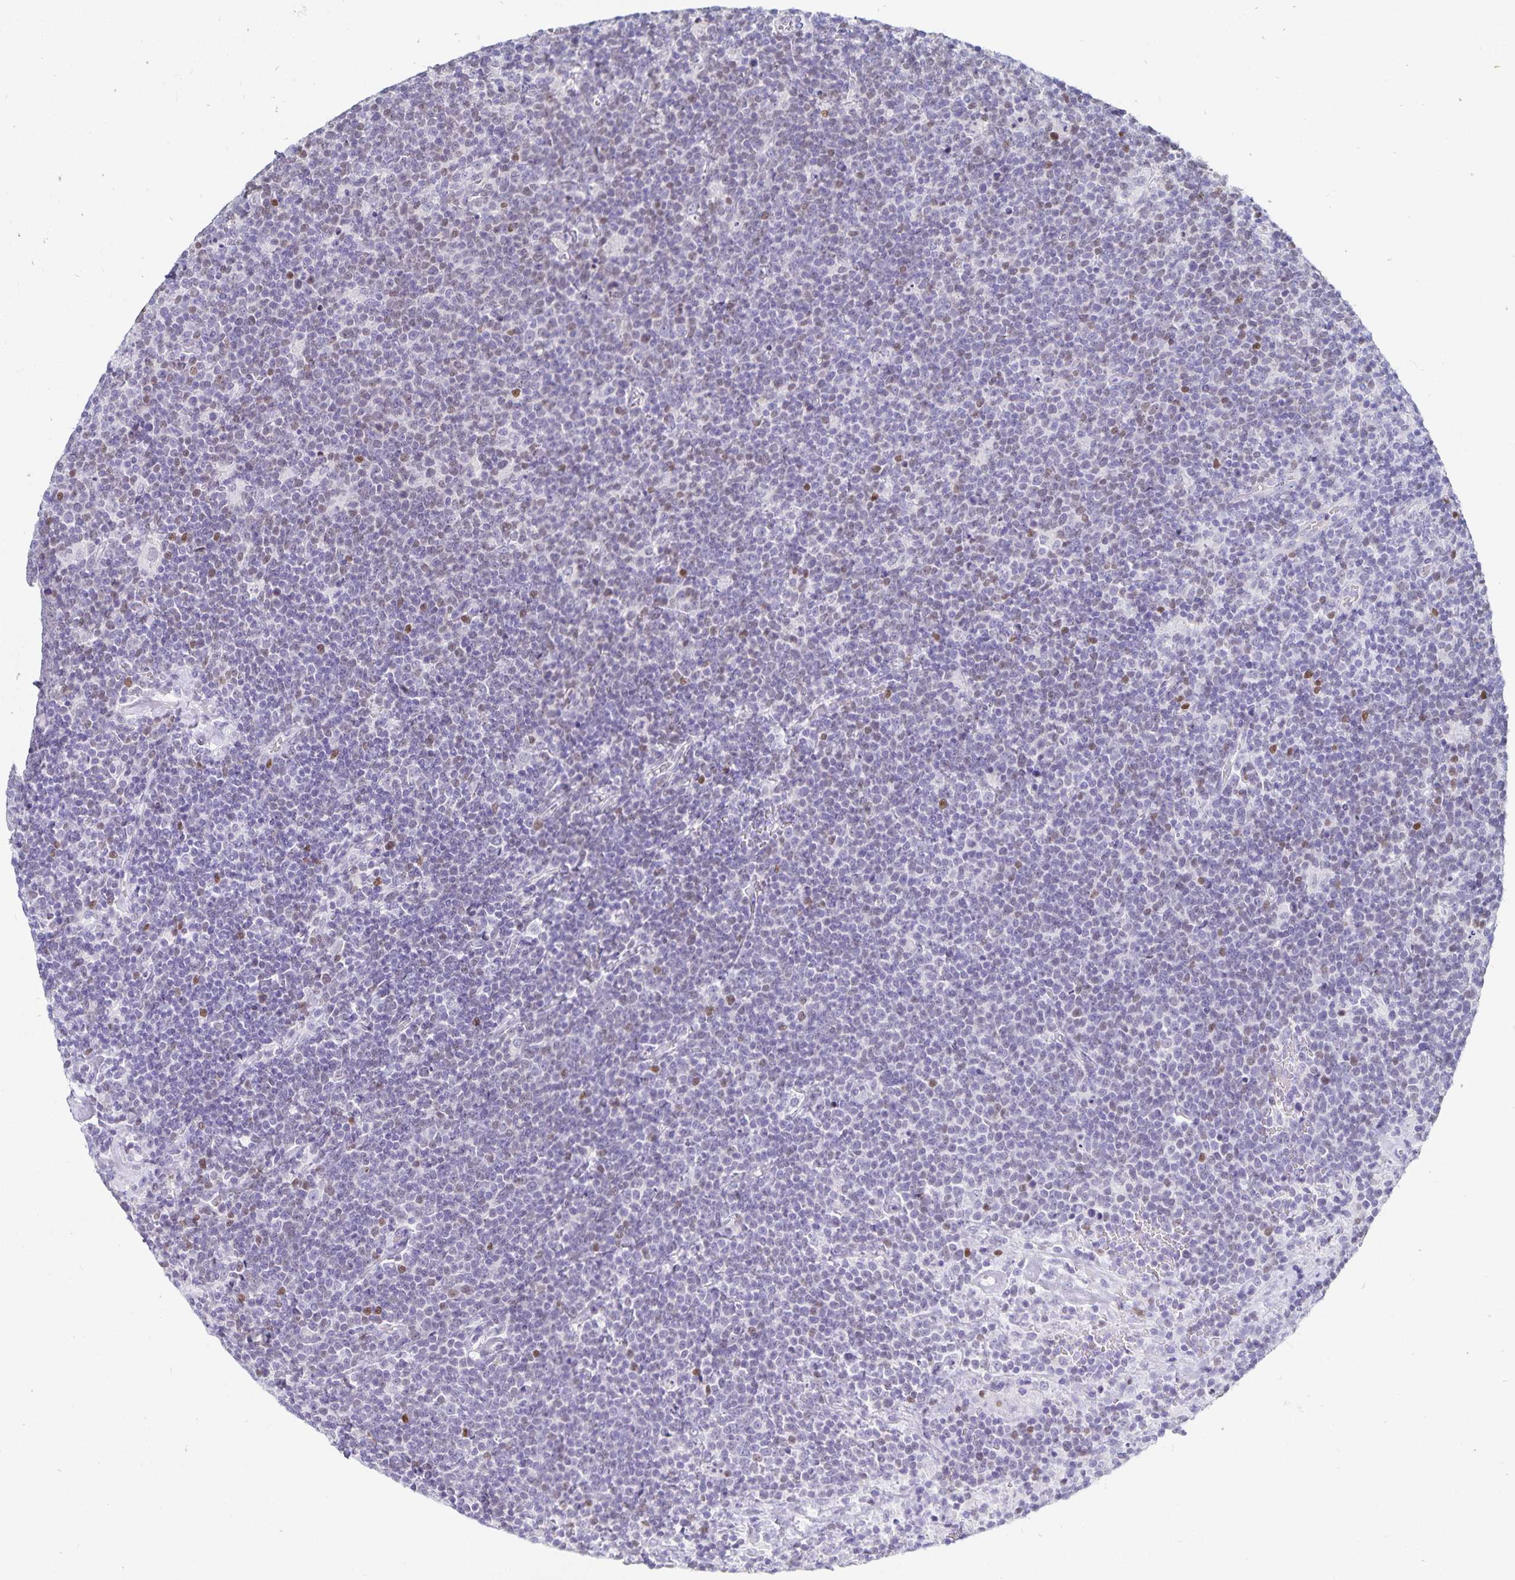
{"staining": {"intensity": "weak", "quantity": "<25%", "location": "nuclear"}, "tissue": "lymphoma", "cell_type": "Tumor cells", "image_type": "cancer", "snomed": [{"axis": "morphology", "description": "Malignant lymphoma, non-Hodgkin's type, High grade"}, {"axis": "topography", "description": "Lymph node"}], "caption": "DAB immunohistochemical staining of lymphoma shows no significant positivity in tumor cells.", "gene": "HMGB3", "patient": {"sex": "male", "age": 61}}